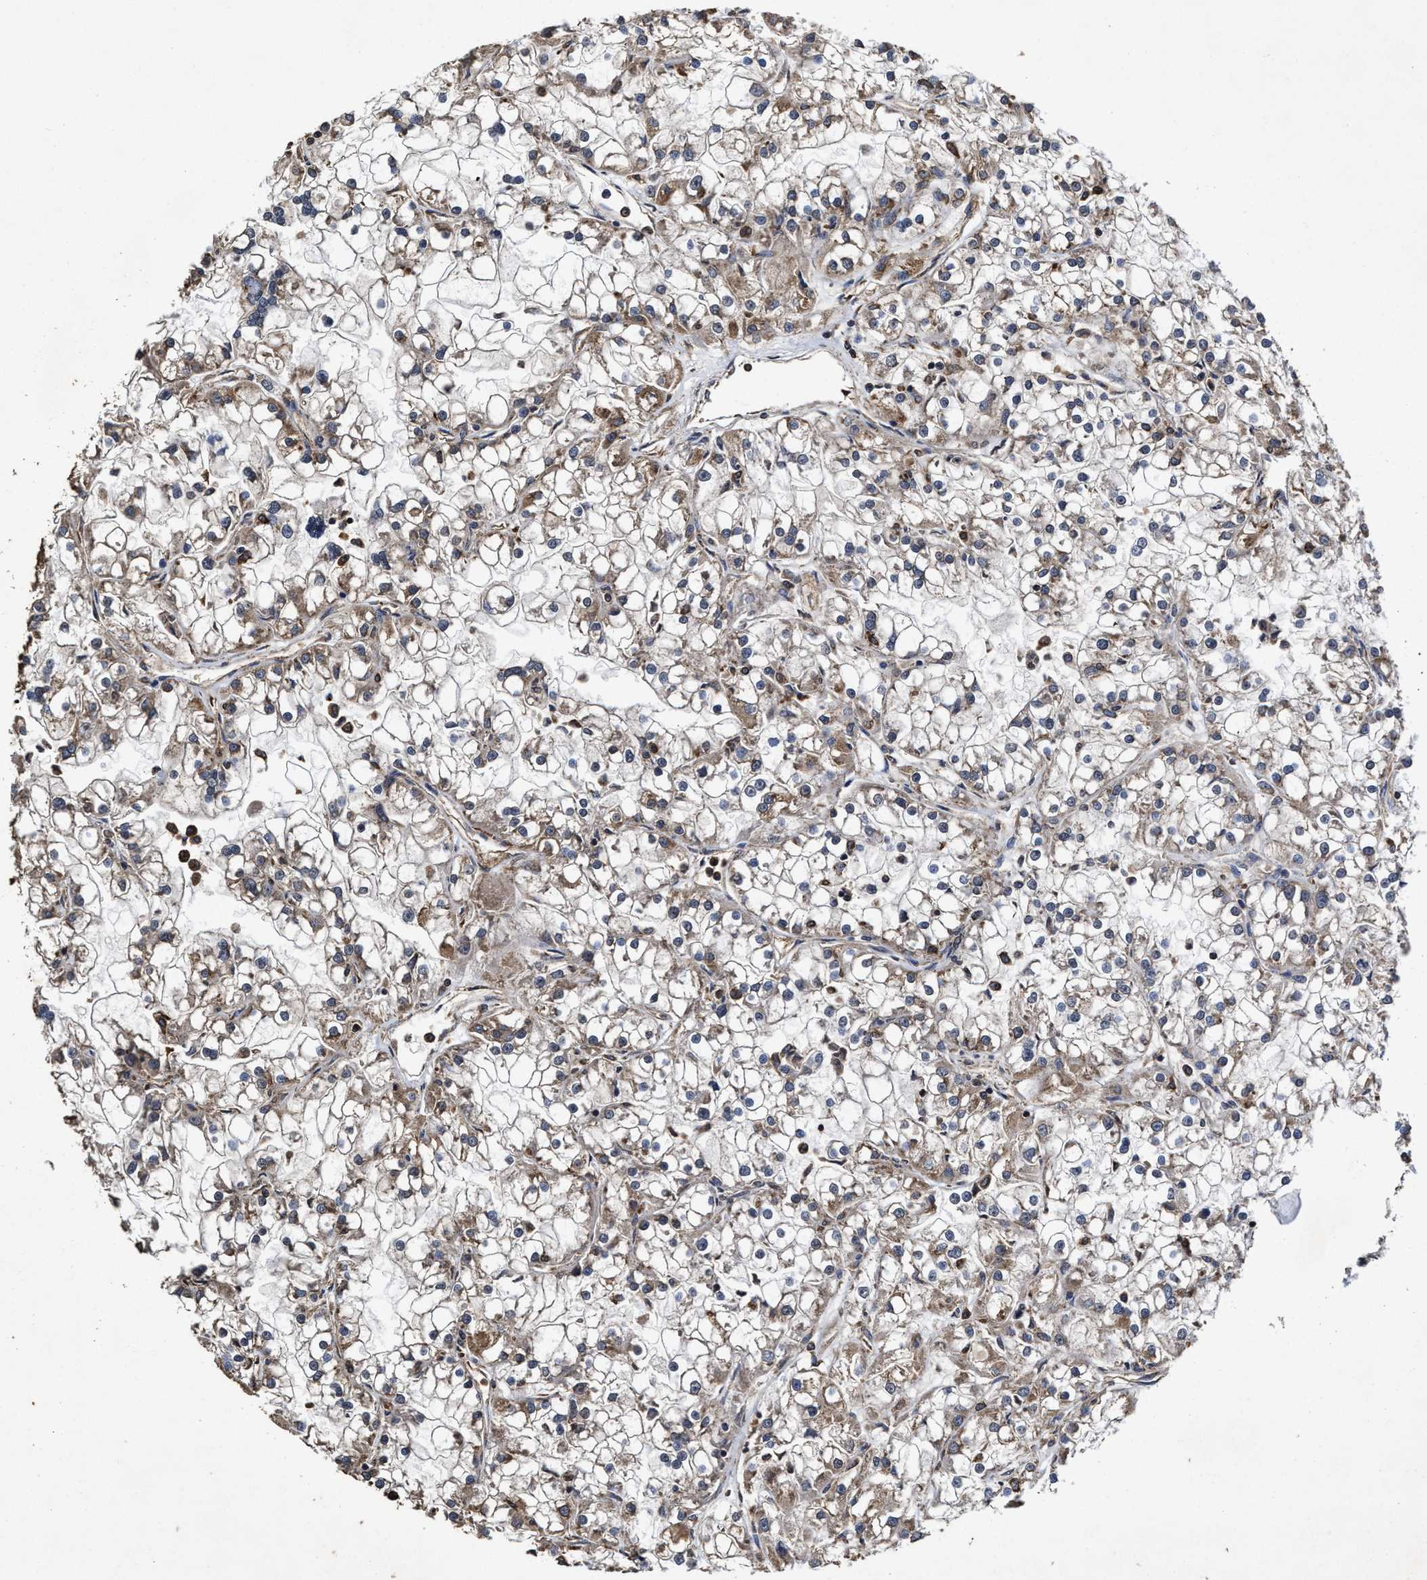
{"staining": {"intensity": "moderate", "quantity": ">75%", "location": "cytoplasmic/membranous"}, "tissue": "renal cancer", "cell_type": "Tumor cells", "image_type": "cancer", "snomed": [{"axis": "morphology", "description": "Adenocarcinoma, NOS"}, {"axis": "topography", "description": "Kidney"}], "caption": "This image shows renal cancer (adenocarcinoma) stained with immunohistochemistry (IHC) to label a protein in brown. The cytoplasmic/membranous of tumor cells show moderate positivity for the protein. Nuclei are counter-stained blue.", "gene": "SFXN4", "patient": {"sex": "female", "age": 52}}